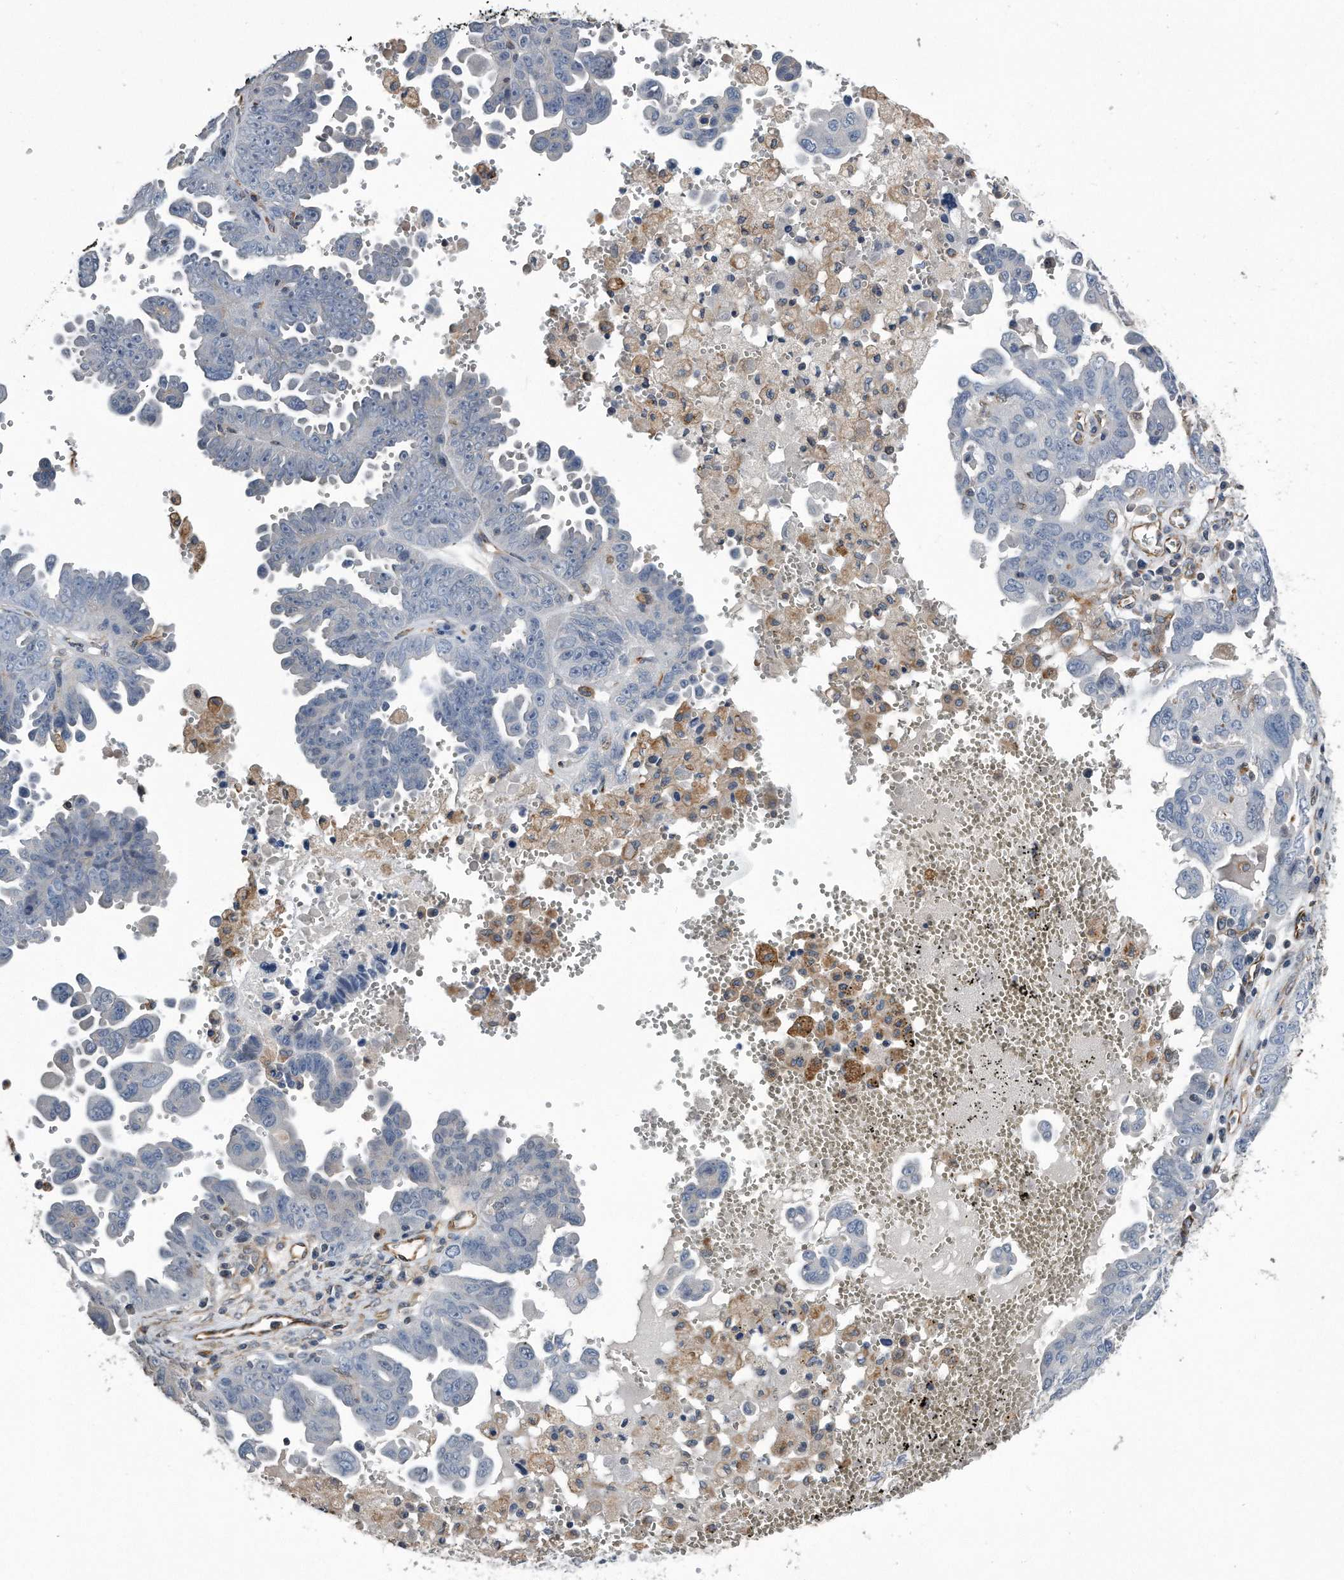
{"staining": {"intensity": "negative", "quantity": "none", "location": "none"}, "tissue": "ovarian cancer", "cell_type": "Tumor cells", "image_type": "cancer", "snomed": [{"axis": "morphology", "description": "Carcinoma, endometroid"}, {"axis": "topography", "description": "Ovary"}], "caption": "High magnification brightfield microscopy of ovarian cancer stained with DAB (3,3'-diaminobenzidine) (brown) and counterstained with hematoxylin (blue): tumor cells show no significant expression.", "gene": "GPC1", "patient": {"sex": "female", "age": 62}}